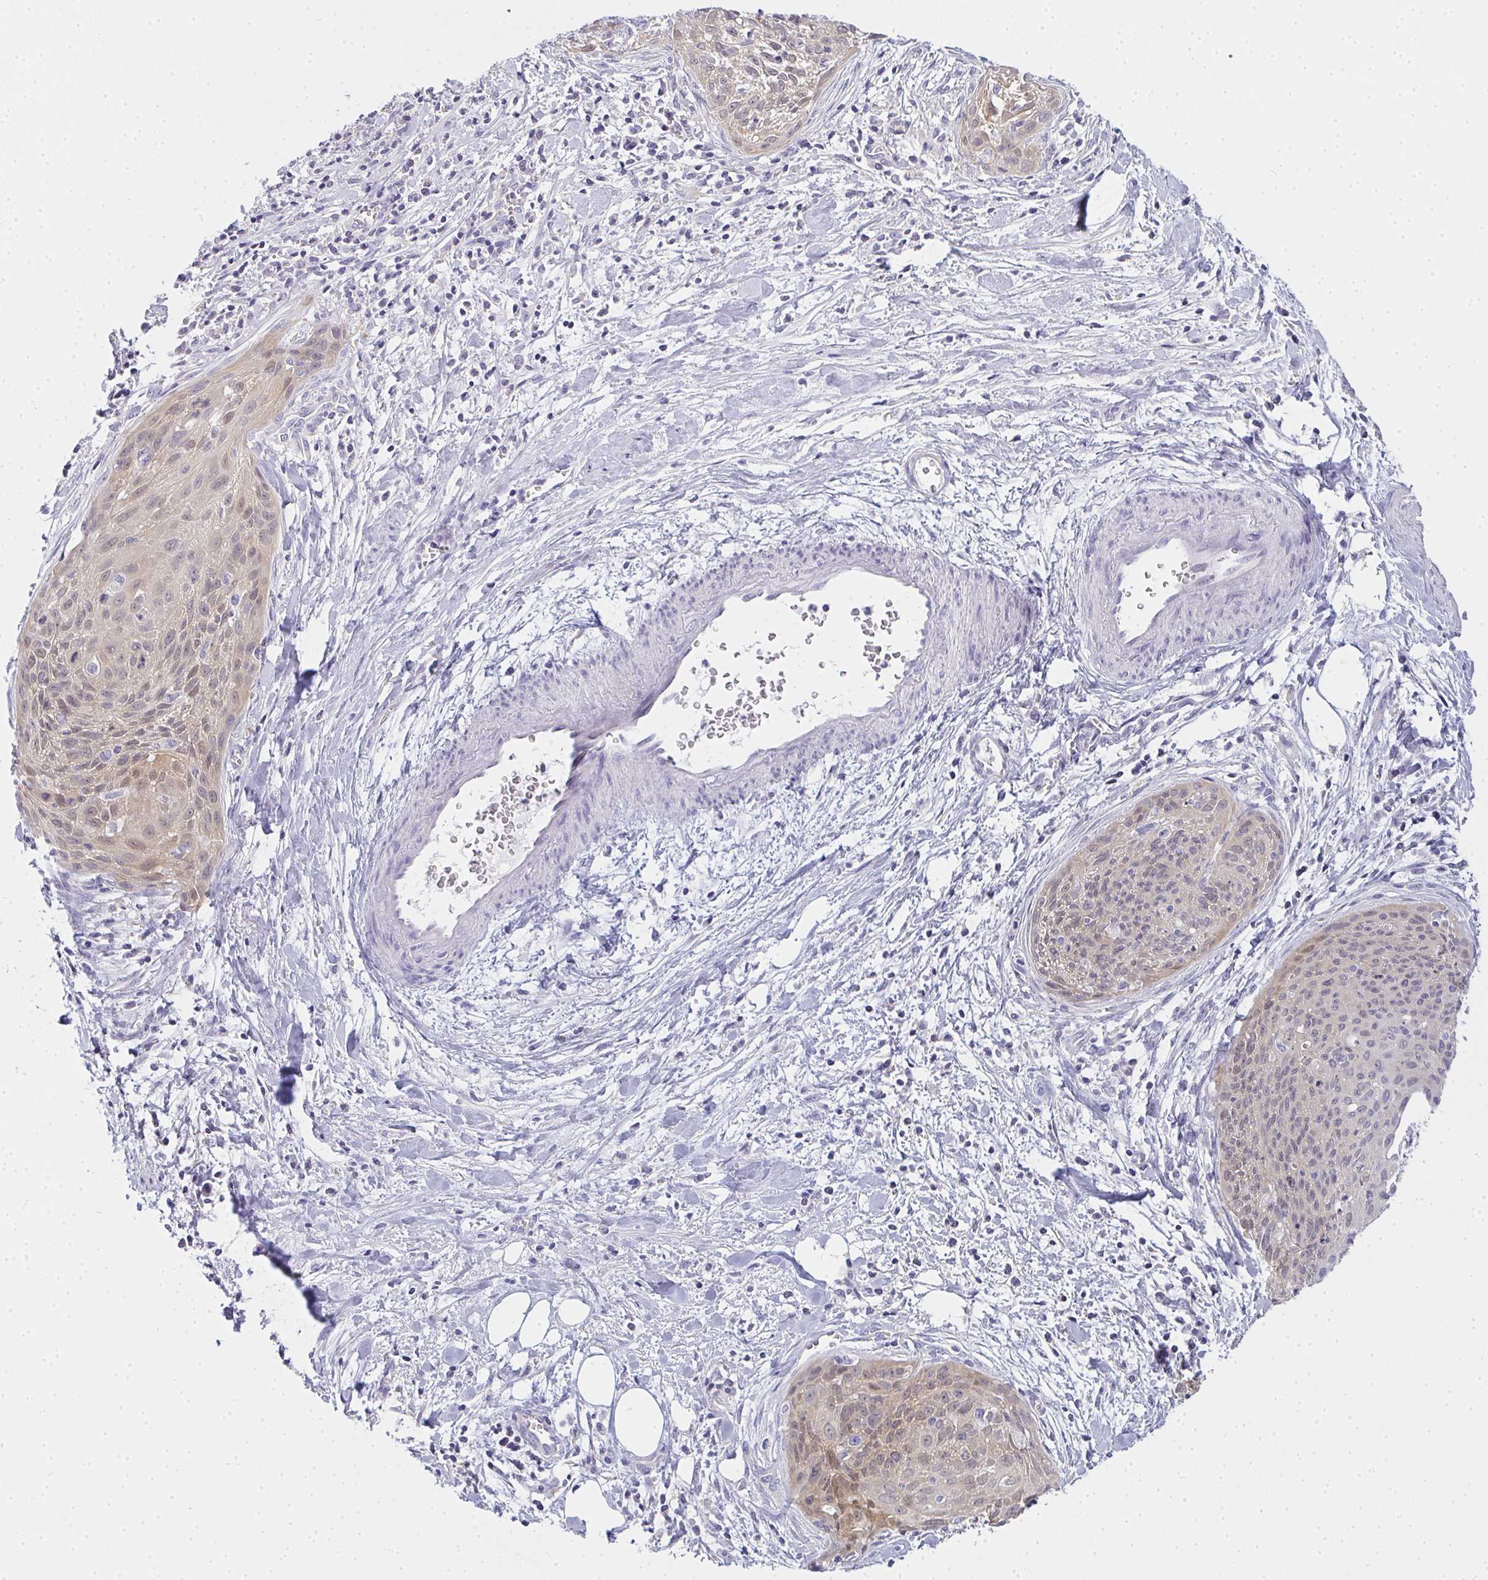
{"staining": {"intensity": "weak", "quantity": "<25%", "location": "cytoplasmic/membranous,nuclear"}, "tissue": "cervical cancer", "cell_type": "Tumor cells", "image_type": "cancer", "snomed": [{"axis": "morphology", "description": "Squamous cell carcinoma, NOS"}, {"axis": "topography", "description": "Cervix"}], "caption": "Immunohistochemical staining of human cervical cancer reveals no significant positivity in tumor cells.", "gene": "GSDMB", "patient": {"sex": "female", "age": 55}}